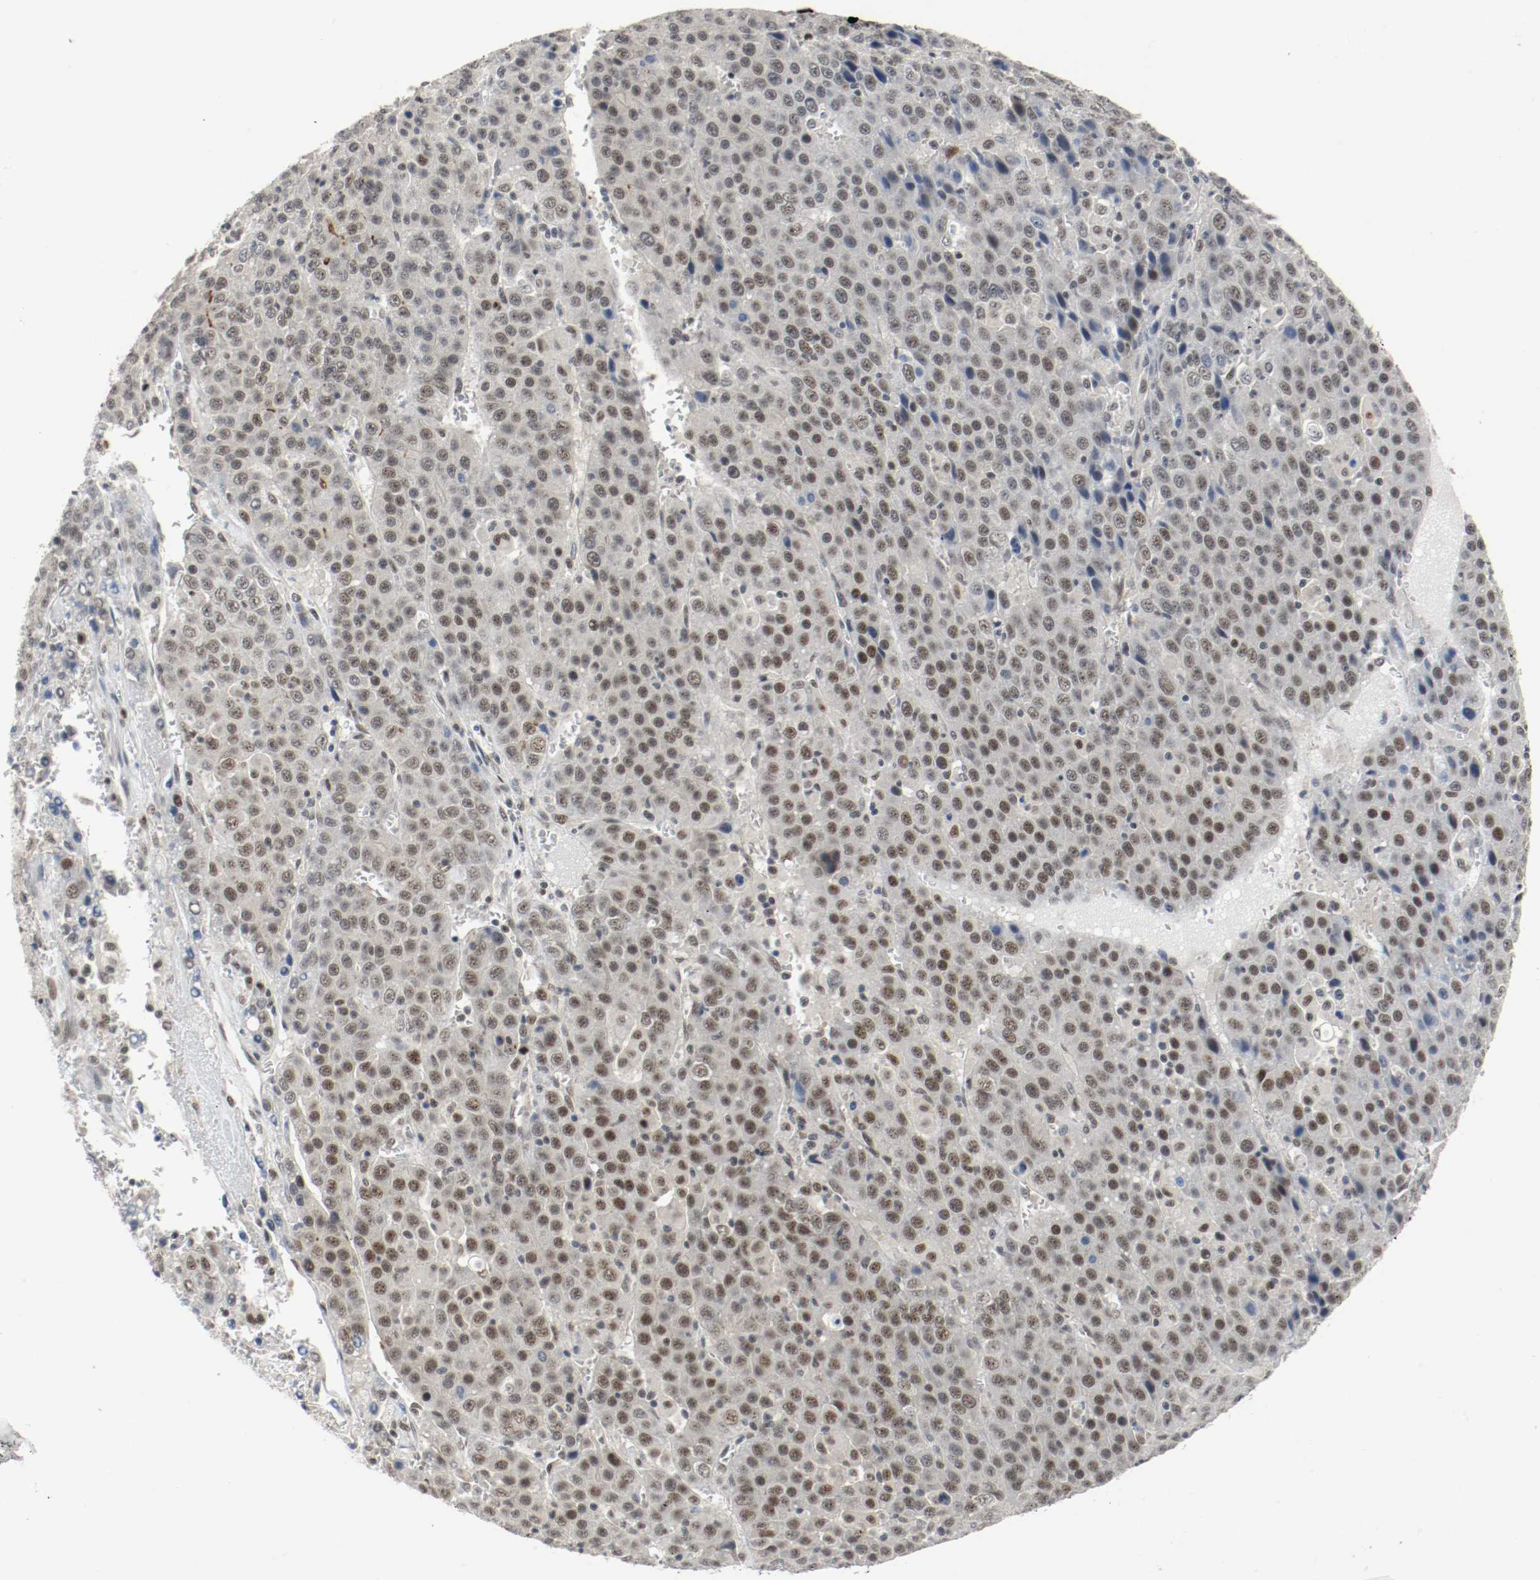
{"staining": {"intensity": "moderate", "quantity": "<25%", "location": "nuclear"}, "tissue": "liver cancer", "cell_type": "Tumor cells", "image_type": "cancer", "snomed": [{"axis": "morphology", "description": "Carcinoma, Hepatocellular, NOS"}, {"axis": "topography", "description": "Liver"}], "caption": "The histopathology image reveals staining of hepatocellular carcinoma (liver), revealing moderate nuclear protein positivity (brown color) within tumor cells.", "gene": "ASH1L", "patient": {"sex": "female", "age": 53}}